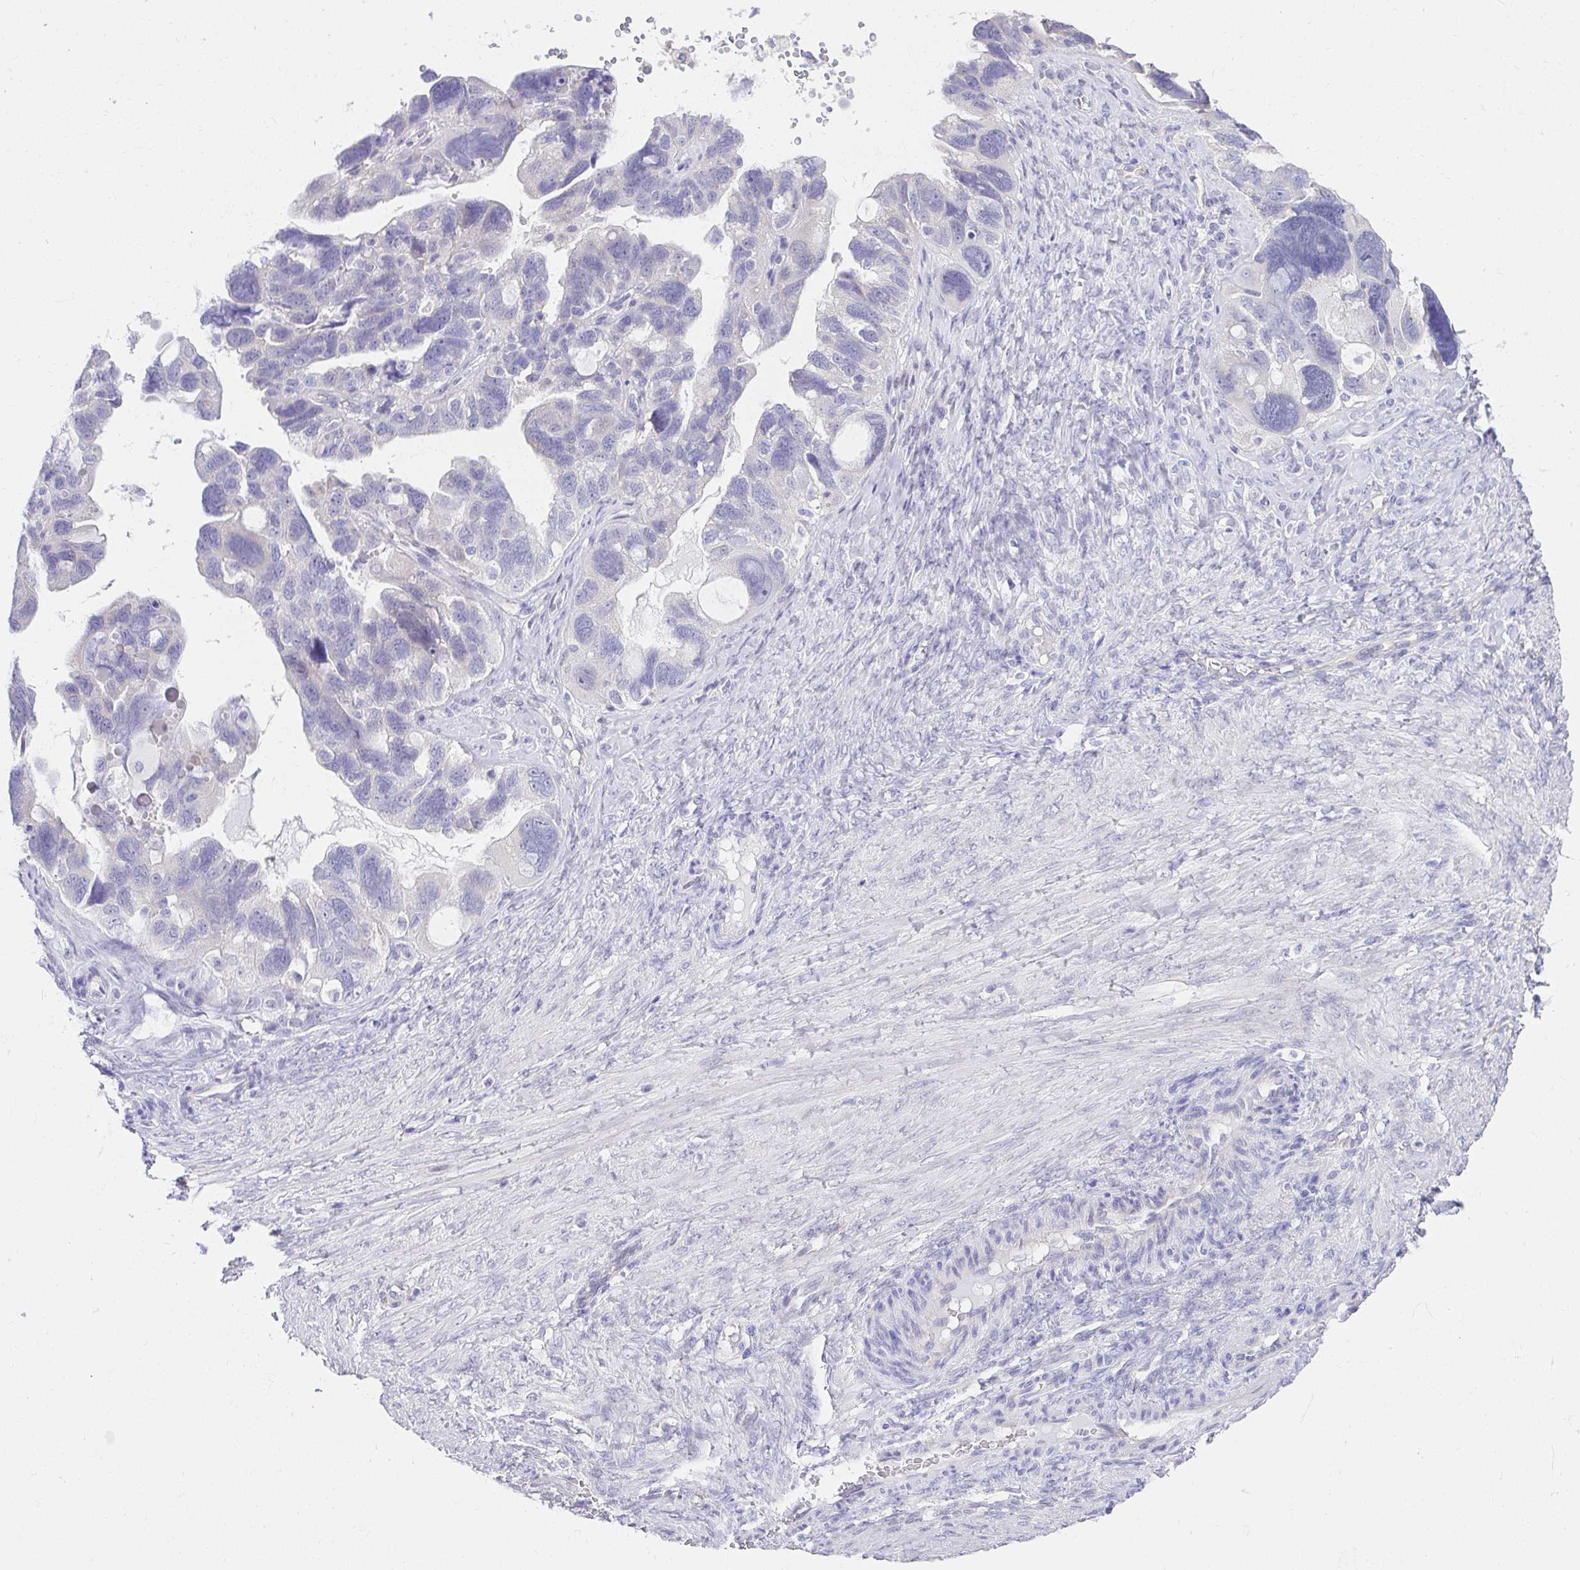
{"staining": {"intensity": "negative", "quantity": "none", "location": "none"}, "tissue": "ovarian cancer", "cell_type": "Tumor cells", "image_type": "cancer", "snomed": [{"axis": "morphology", "description": "Cystadenocarcinoma, serous, NOS"}, {"axis": "topography", "description": "Ovary"}], "caption": "The IHC photomicrograph has no significant expression in tumor cells of ovarian cancer (serous cystadenocarcinoma) tissue. (Stains: DAB (3,3'-diaminobenzidine) IHC with hematoxylin counter stain, Microscopy: brightfield microscopy at high magnification).", "gene": "VGLL1", "patient": {"sex": "female", "age": 60}}